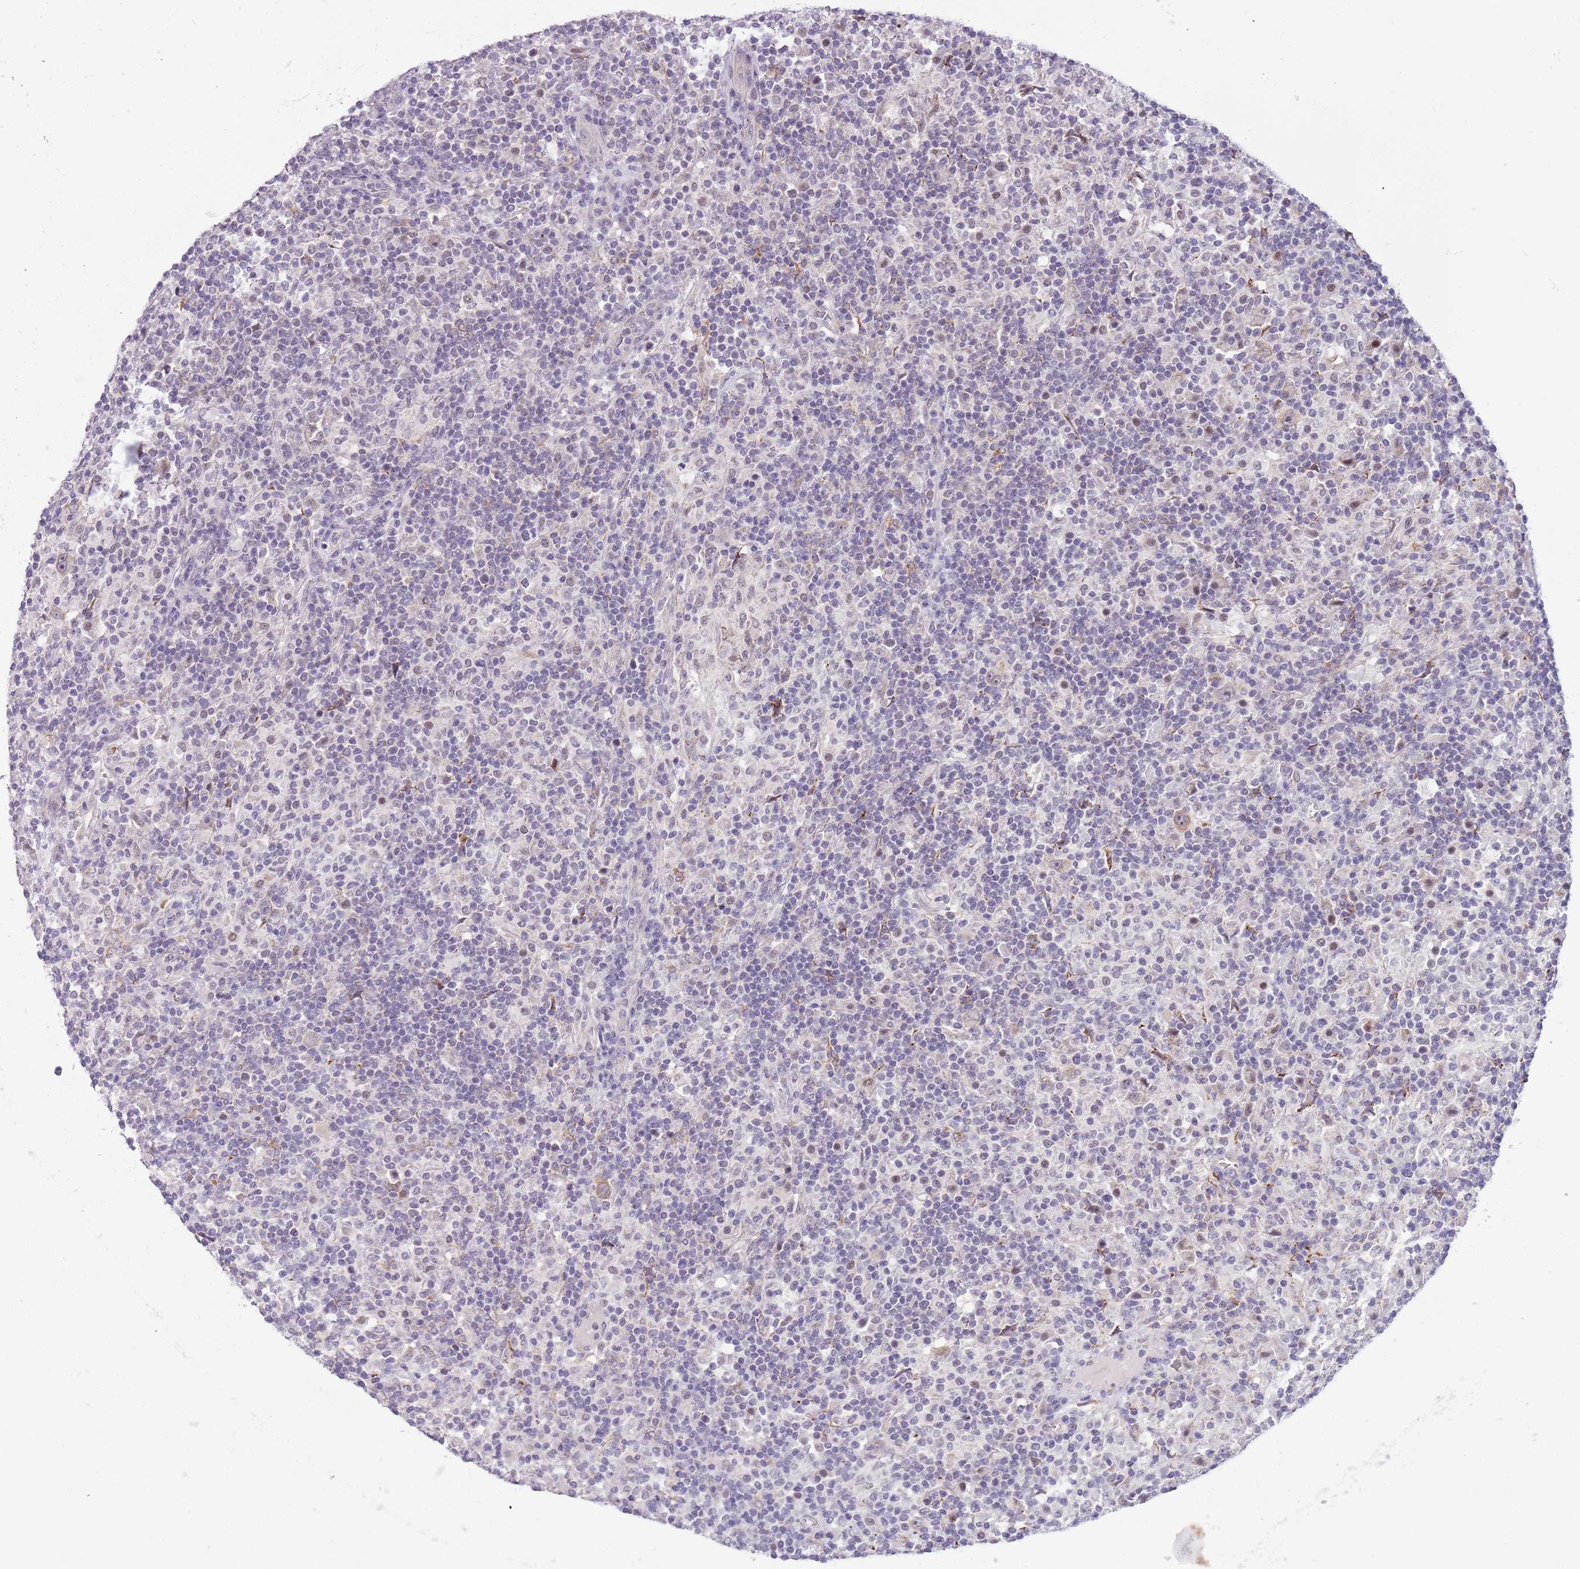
{"staining": {"intensity": "weak", "quantity": ">75%", "location": "cytoplasmic/membranous,nuclear"}, "tissue": "lymphoma", "cell_type": "Tumor cells", "image_type": "cancer", "snomed": [{"axis": "morphology", "description": "Hodgkin's disease, NOS"}, {"axis": "topography", "description": "Lymph node"}], "caption": "High-magnification brightfield microscopy of lymphoma stained with DAB (brown) and counterstained with hematoxylin (blue). tumor cells exhibit weak cytoplasmic/membranous and nuclear expression is identified in about>75% of cells.", "gene": "FAM120C", "patient": {"sex": "male", "age": 70}}